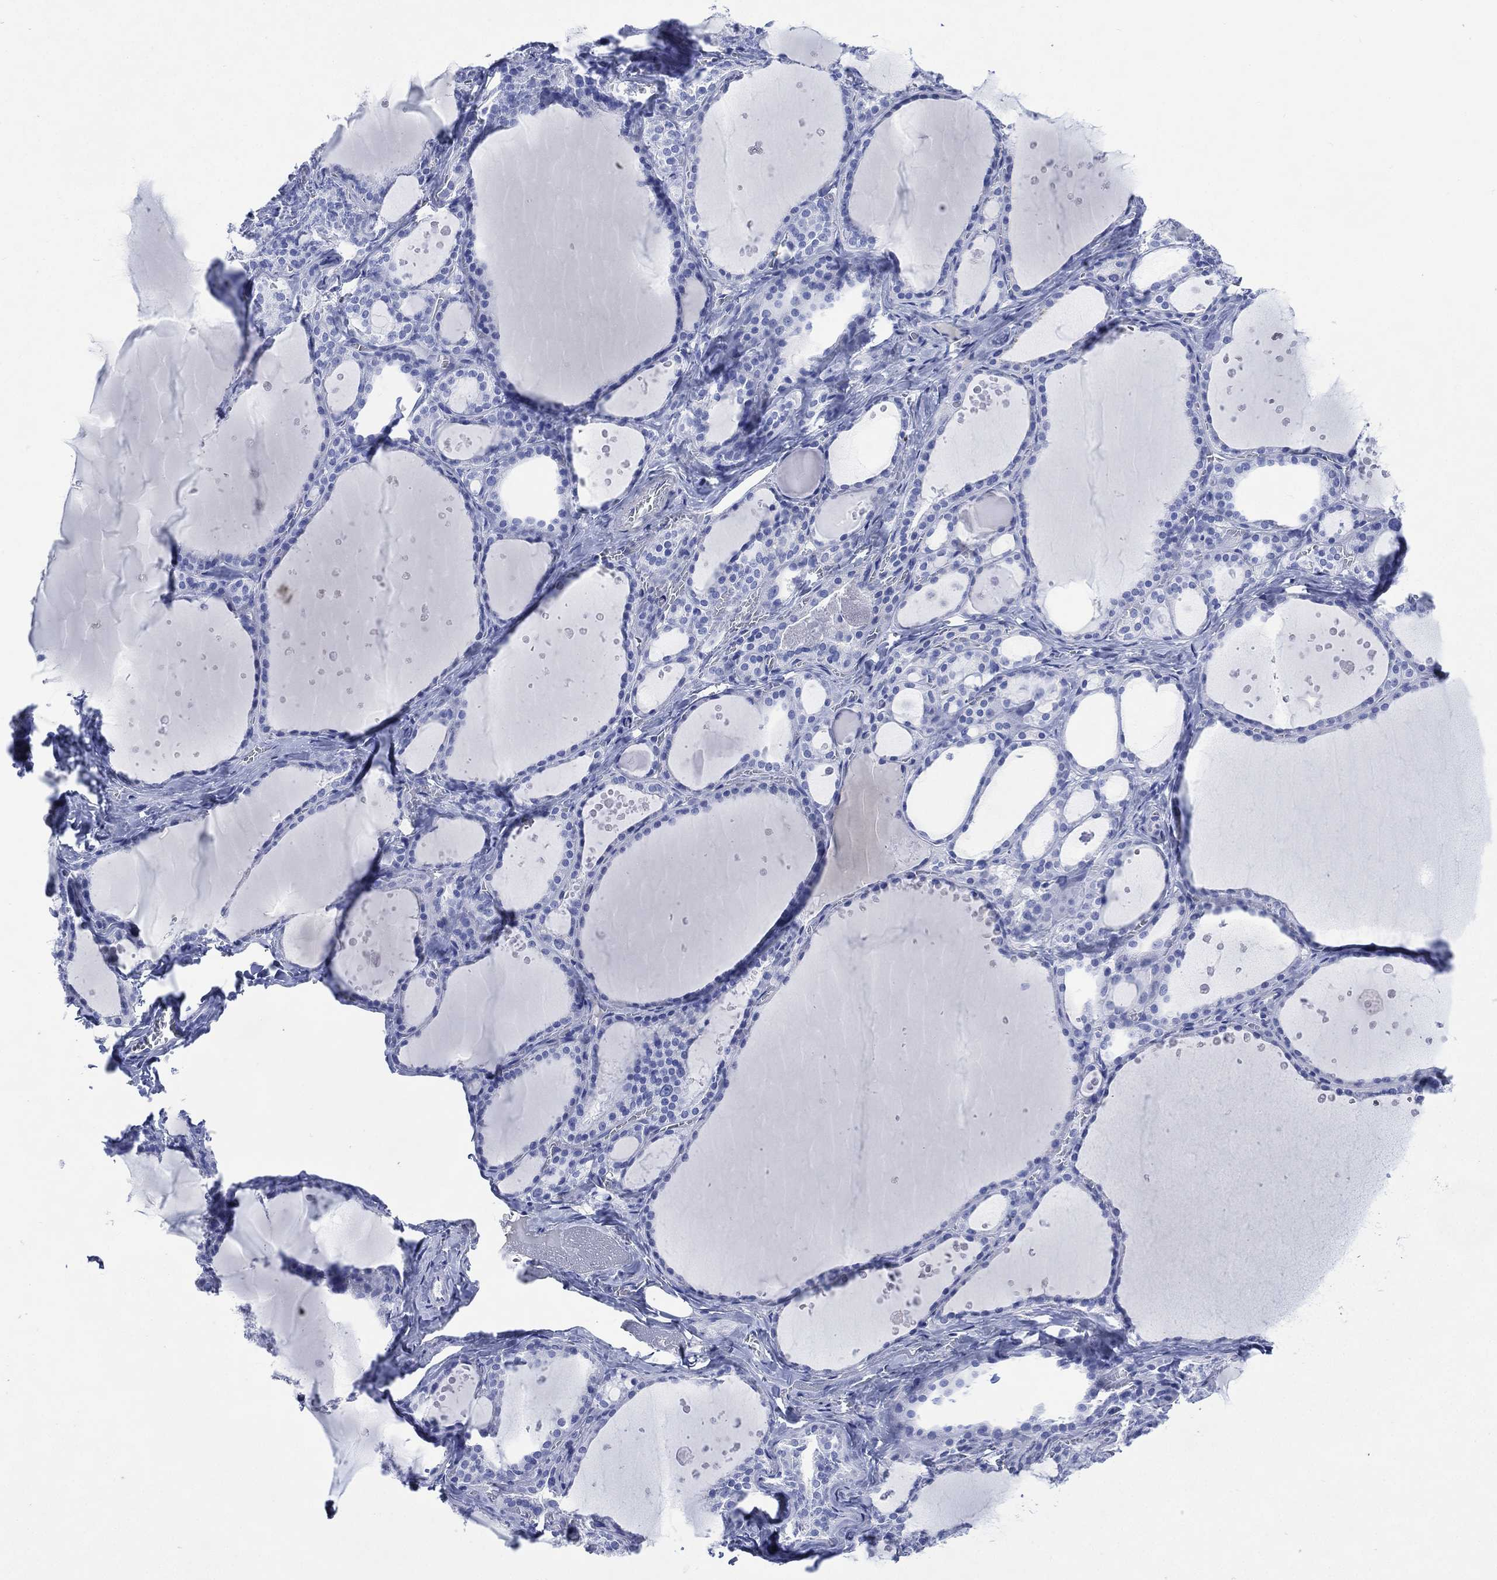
{"staining": {"intensity": "negative", "quantity": "none", "location": "none"}, "tissue": "thyroid gland", "cell_type": "Glandular cells", "image_type": "normal", "snomed": [{"axis": "morphology", "description": "Normal tissue, NOS"}, {"axis": "topography", "description": "Thyroid gland"}], "caption": "A micrograph of thyroid gland stained for a protein exhibits no brown staining in glandular cells.", "gene": "SHCBP1L", "patient": {"sex": "male", "age": 63}}